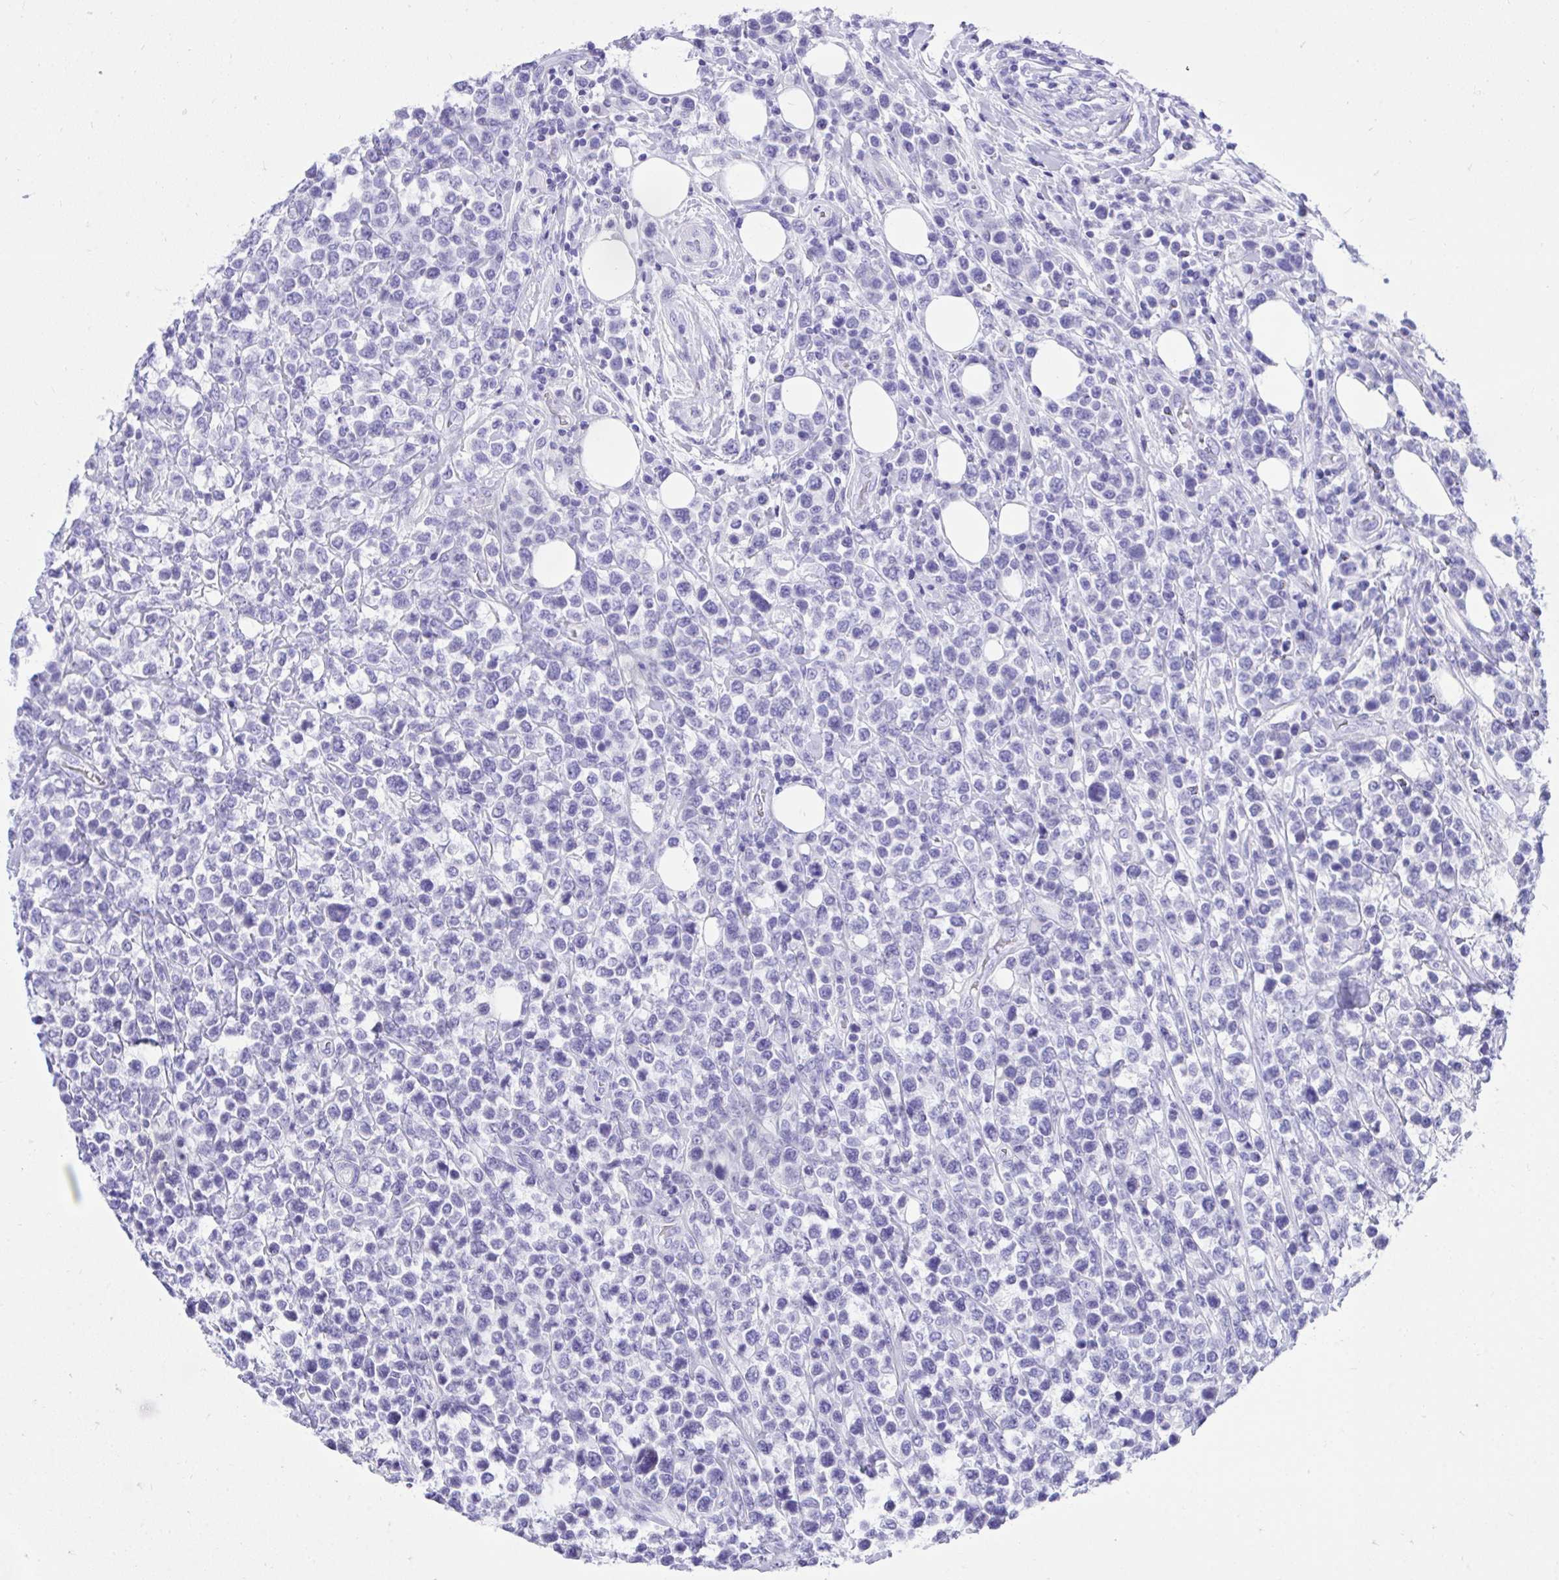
{"staining": {"intensity": "negative", "quantity": "none", "location": "none"}, "tissue": "lymphoma", "cell_type": "Tumor cells", "image_type": "cancer", "snomed": [{"axis": "morphology", "description": "Malignant lymphoma, non-Hodgkin's type, High grade"}, {"axis": "topography", "description": "Soft tissue"}], "caption": "Immunohistochemistry micrograph of human lymphoma stained for a protein (brown), which demonstrates no expression in tumor cells. (Stains: DAB (3,3'-diaminobenzidine) immunohistochemistry with hematoxylin counter stain, Microscopy: brightfield microscopy at high magnification).", "gene": "KCNN4", "patient": {"sex": "female", "age": 56}}